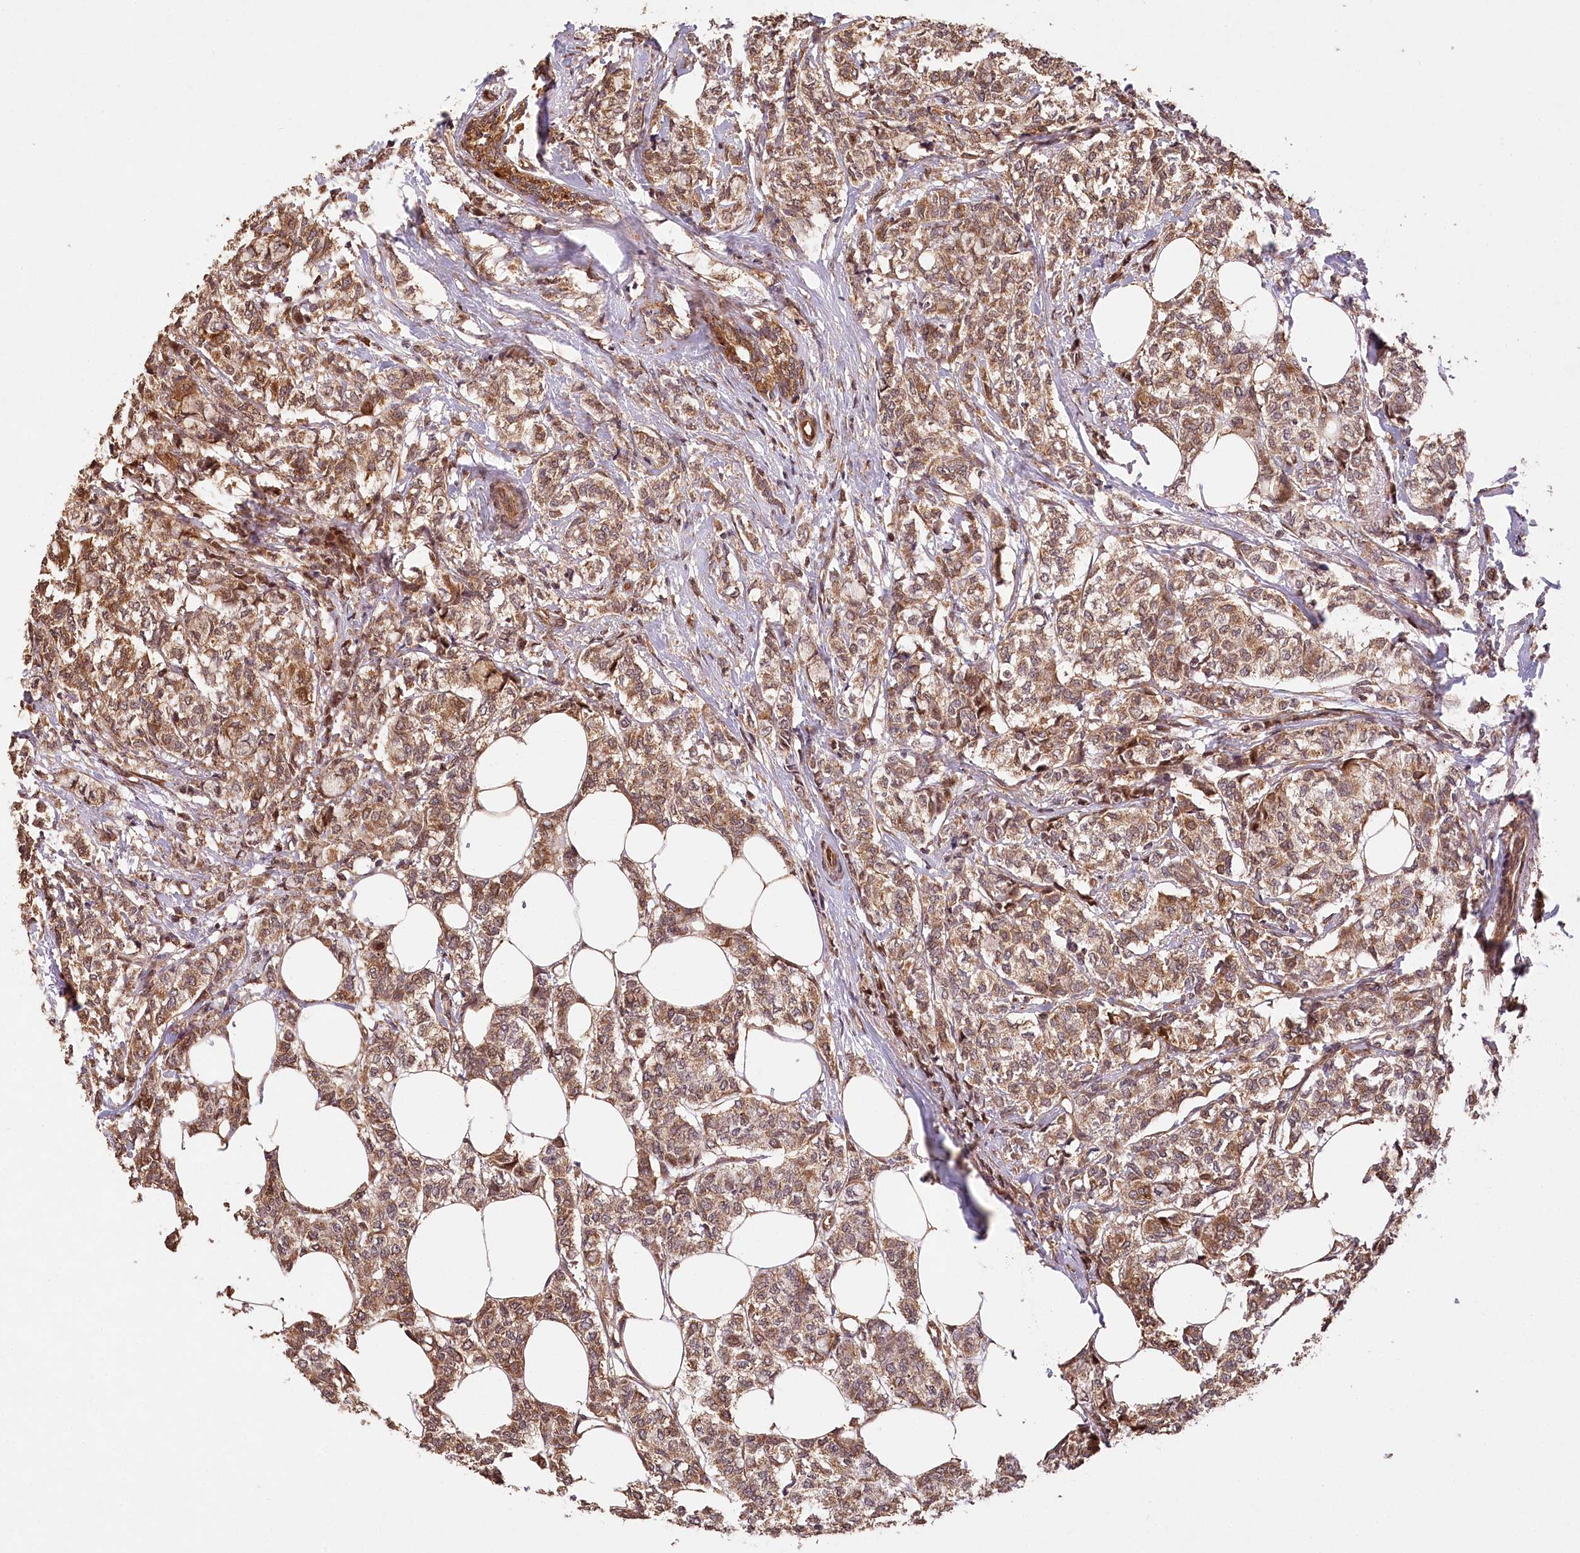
{"staining": {"intensity": "moderate", "quantity": ">75%", "location": "cytoplasmic/membranous"}, "tissue": "breast cancer", "cell_type": "Tumor cells", "image_type": "cancer", "snomed": [{"axis": "morphology", "description": "Lobular carcinoma"}, {"axis": "topography", "description": "Breast"}], "caption": "Moderate cytoplasmic/membranous positivity is present in approximately >75% of tumor cells in lobular carcinoma (breast).", "gene": "LSS", "patient": {"sex": "female", "age": 60}}